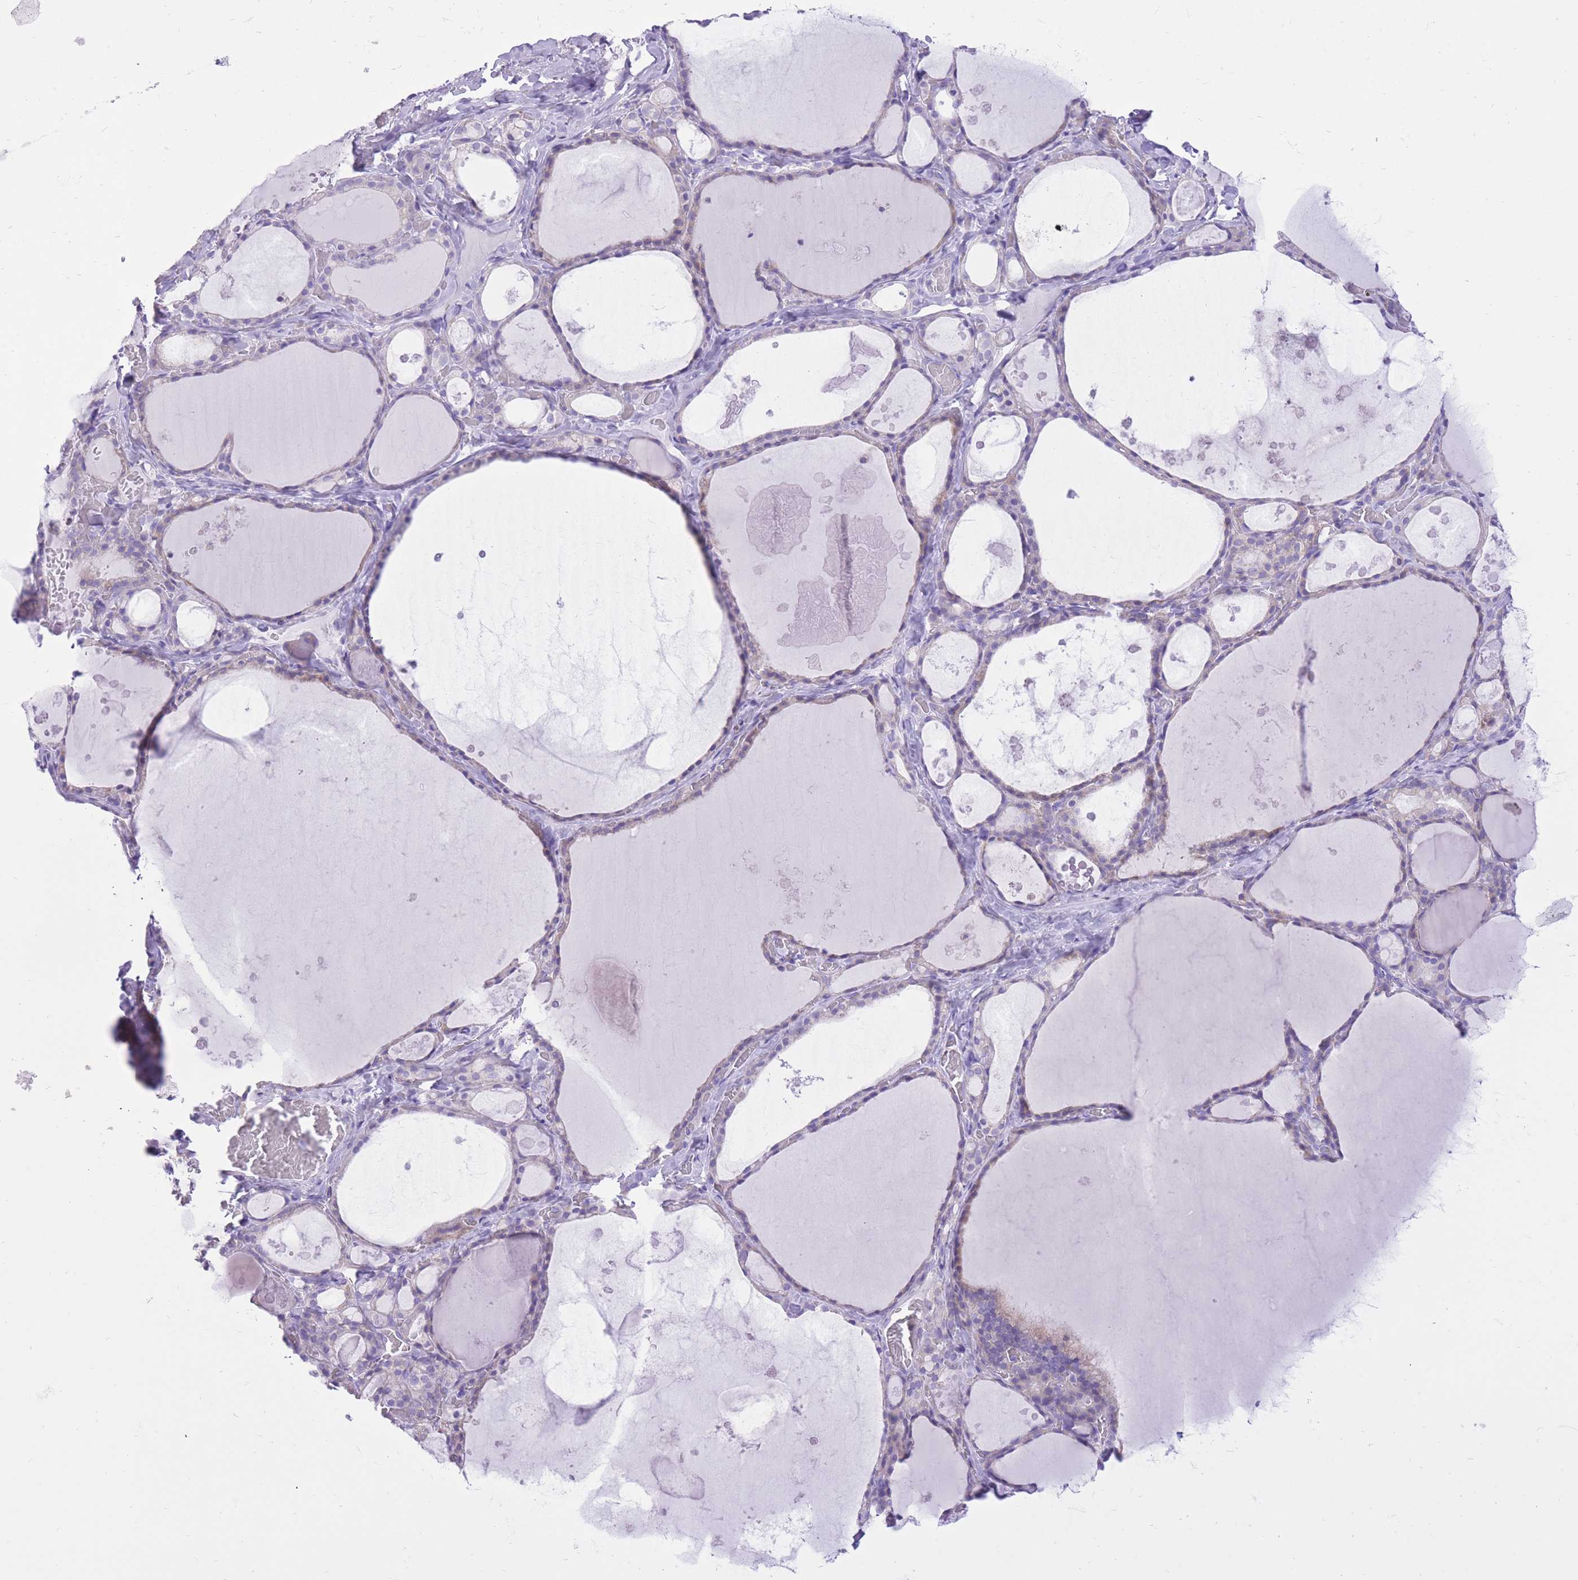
{"staining": {"intensity": "negative", "quantity": "none", "location": "none"}, "tissue": "thyroid gland", "cell_type": "Glandular cells", "image_type": "normal", "snomed": [{"axis": "morphology", "description": "Normal tissue, NOS"}, {"axis": "topography", "description": "Thyroid gland"}], "caption": "A high-resolution image shows immunohistochemistry (IHC) staining of benign thyroid gland, which reveals no significant expression in glandular cells. Nuclei are stained in blue.", "gene": "SLC4A4", "patient": {"sex": "male", "age": 56}}